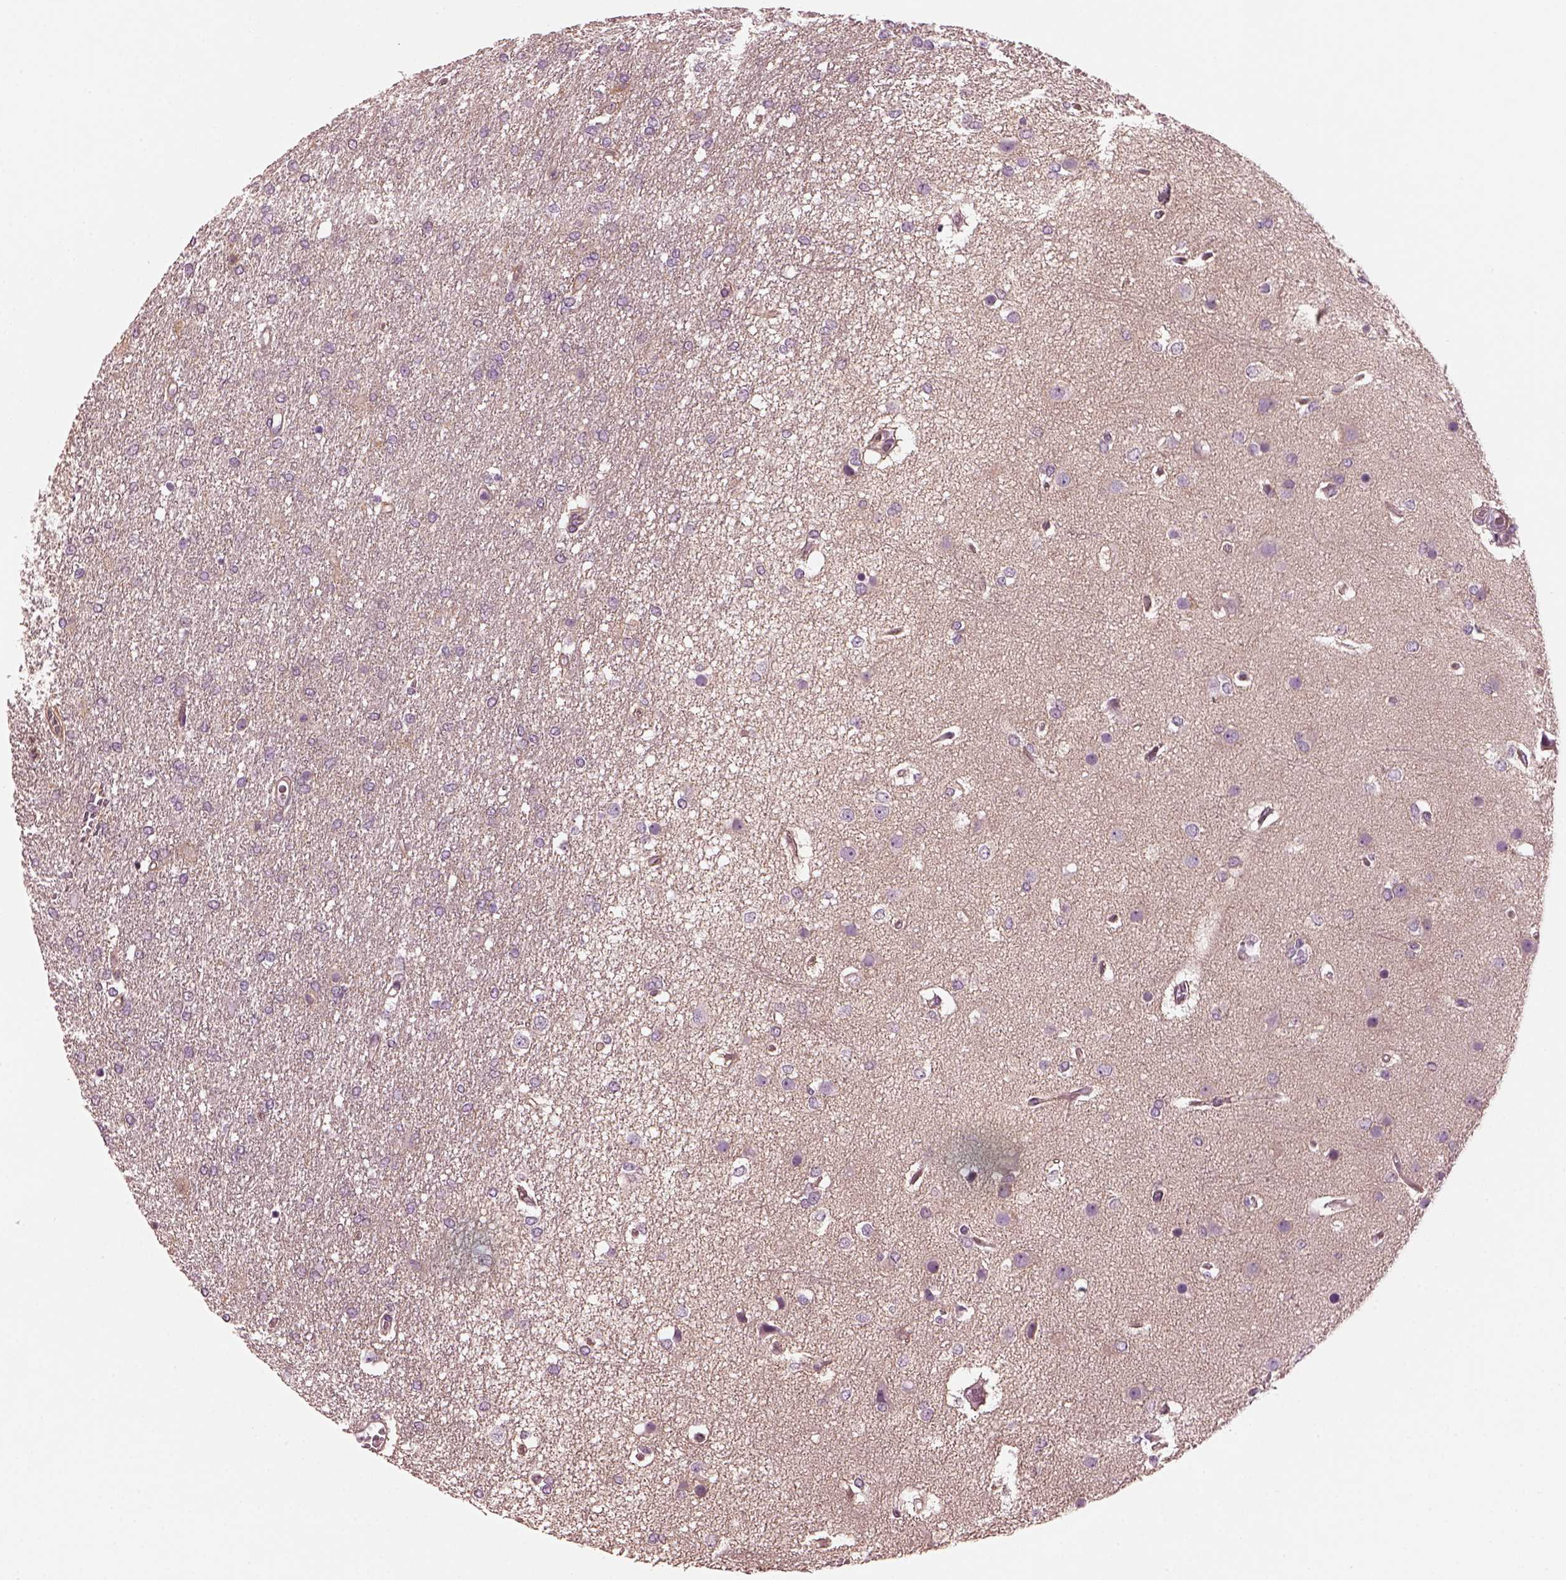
{"staining": {"intensity": "negative", "quantity": "none", "location": "none"}, "tissue": "glioma", "cell_type": "Tumor cells", "image_type": "cancer", "snomed": [{"axis": "morphology", "description": "Glioma, malignant, High grade"}, {"axis": "topography", "description": "Brain"}], "caption": "Tumor cells are negative for protein expression in human malignant glioma (high-grade).", "gene": "ODAD1", "patient": {"sex": "female", "age": 61}}